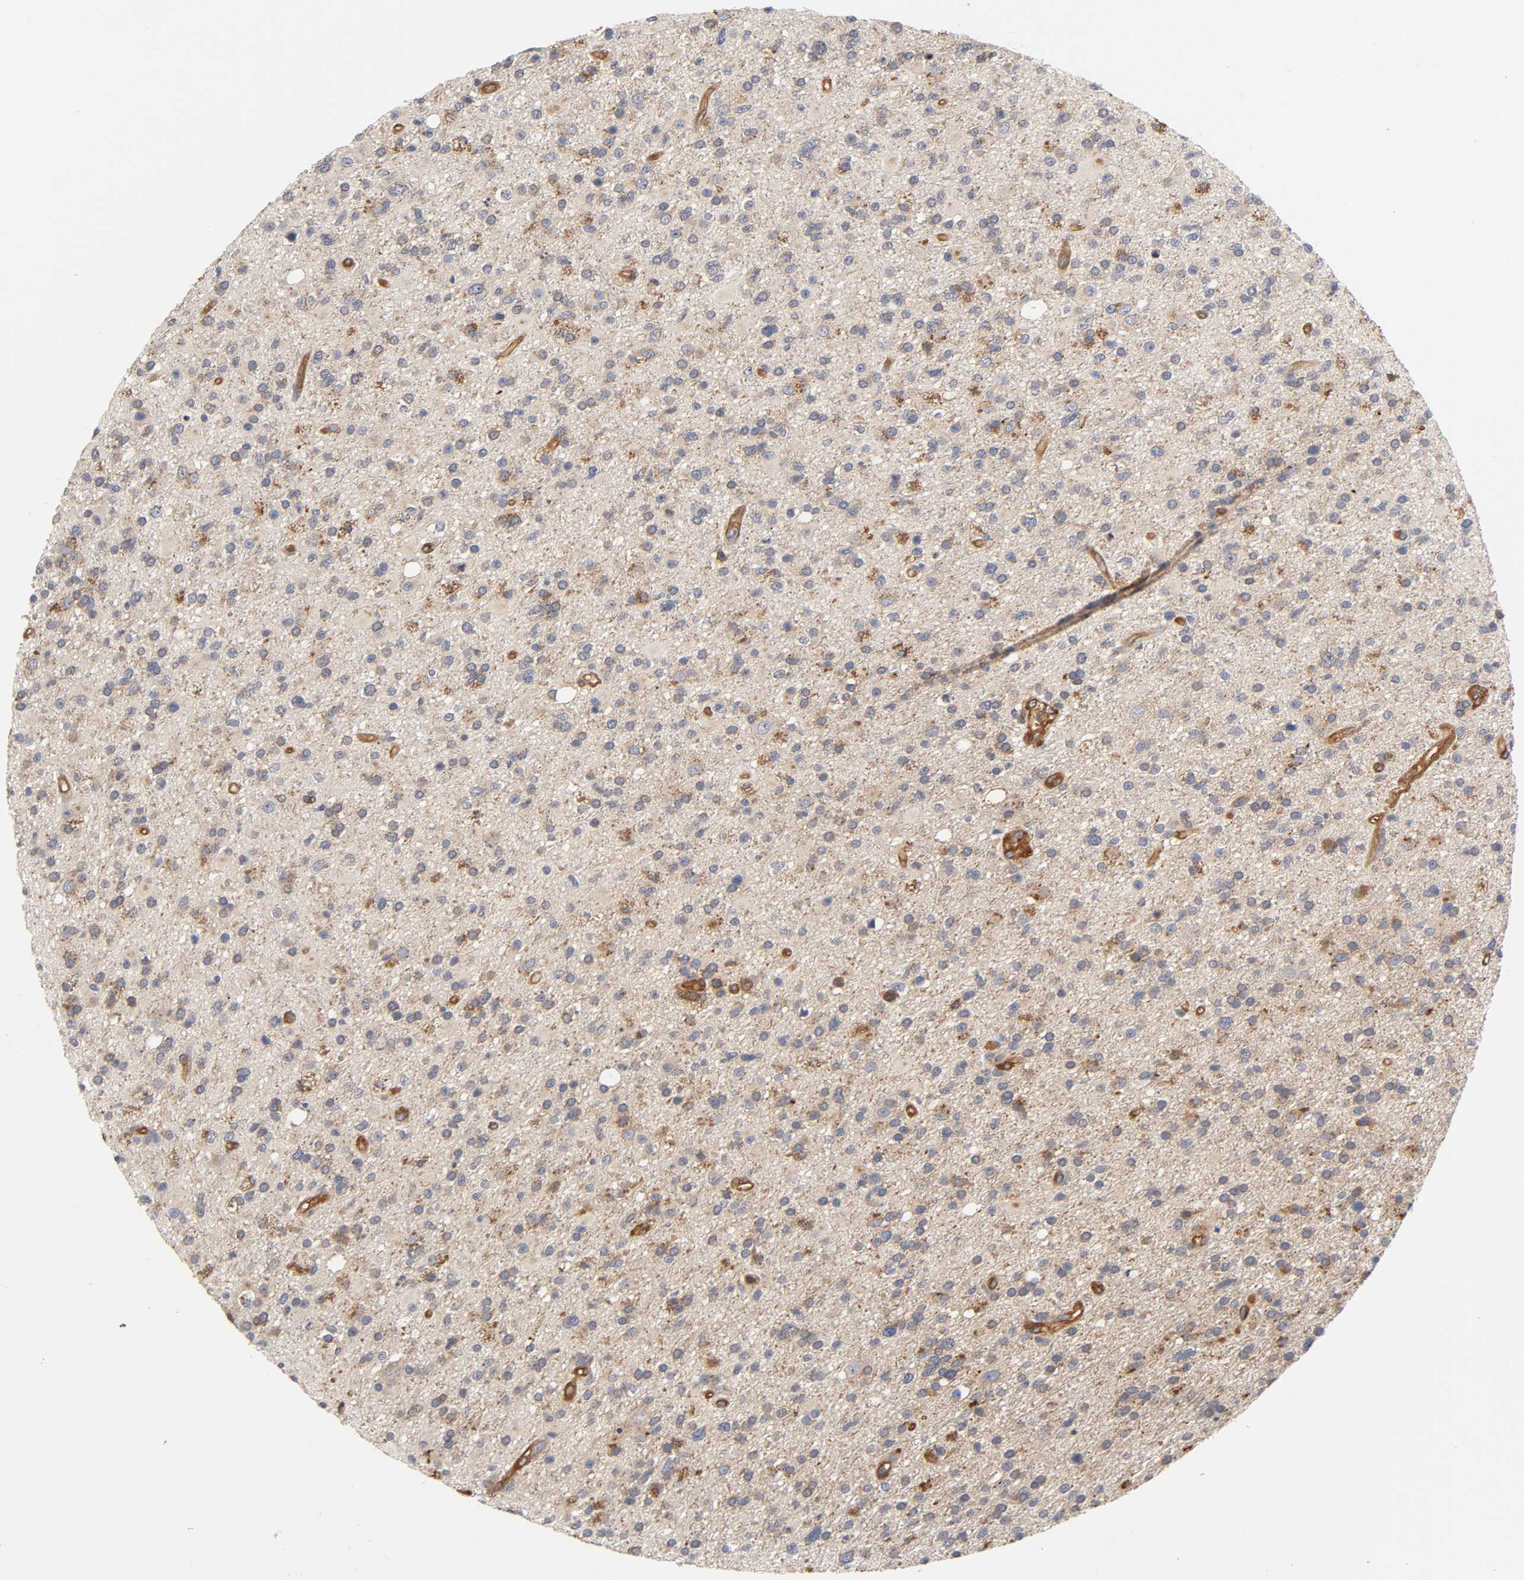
{"staining": {"intensity": "moderate", "quantity": "25%-75%", "location": "cytoplasmic/membranous"}, "tissue": "glioma", "cell_type": "Tumor cells", "image_type": "cancer", "snomed": [{"axis": "morphology", "description": "Glioma, malignant, High grade"}, {"axis": "topography", "description": "Brain"}], "caption": "This micrograph reveals IHC staining of glioma, with medium moderate cytoplasmic/membranous positivity in about 25%-75% of tumor cells.", "gene": "LAMTOR2", "patient": {"sex": "male", "age": 33}}